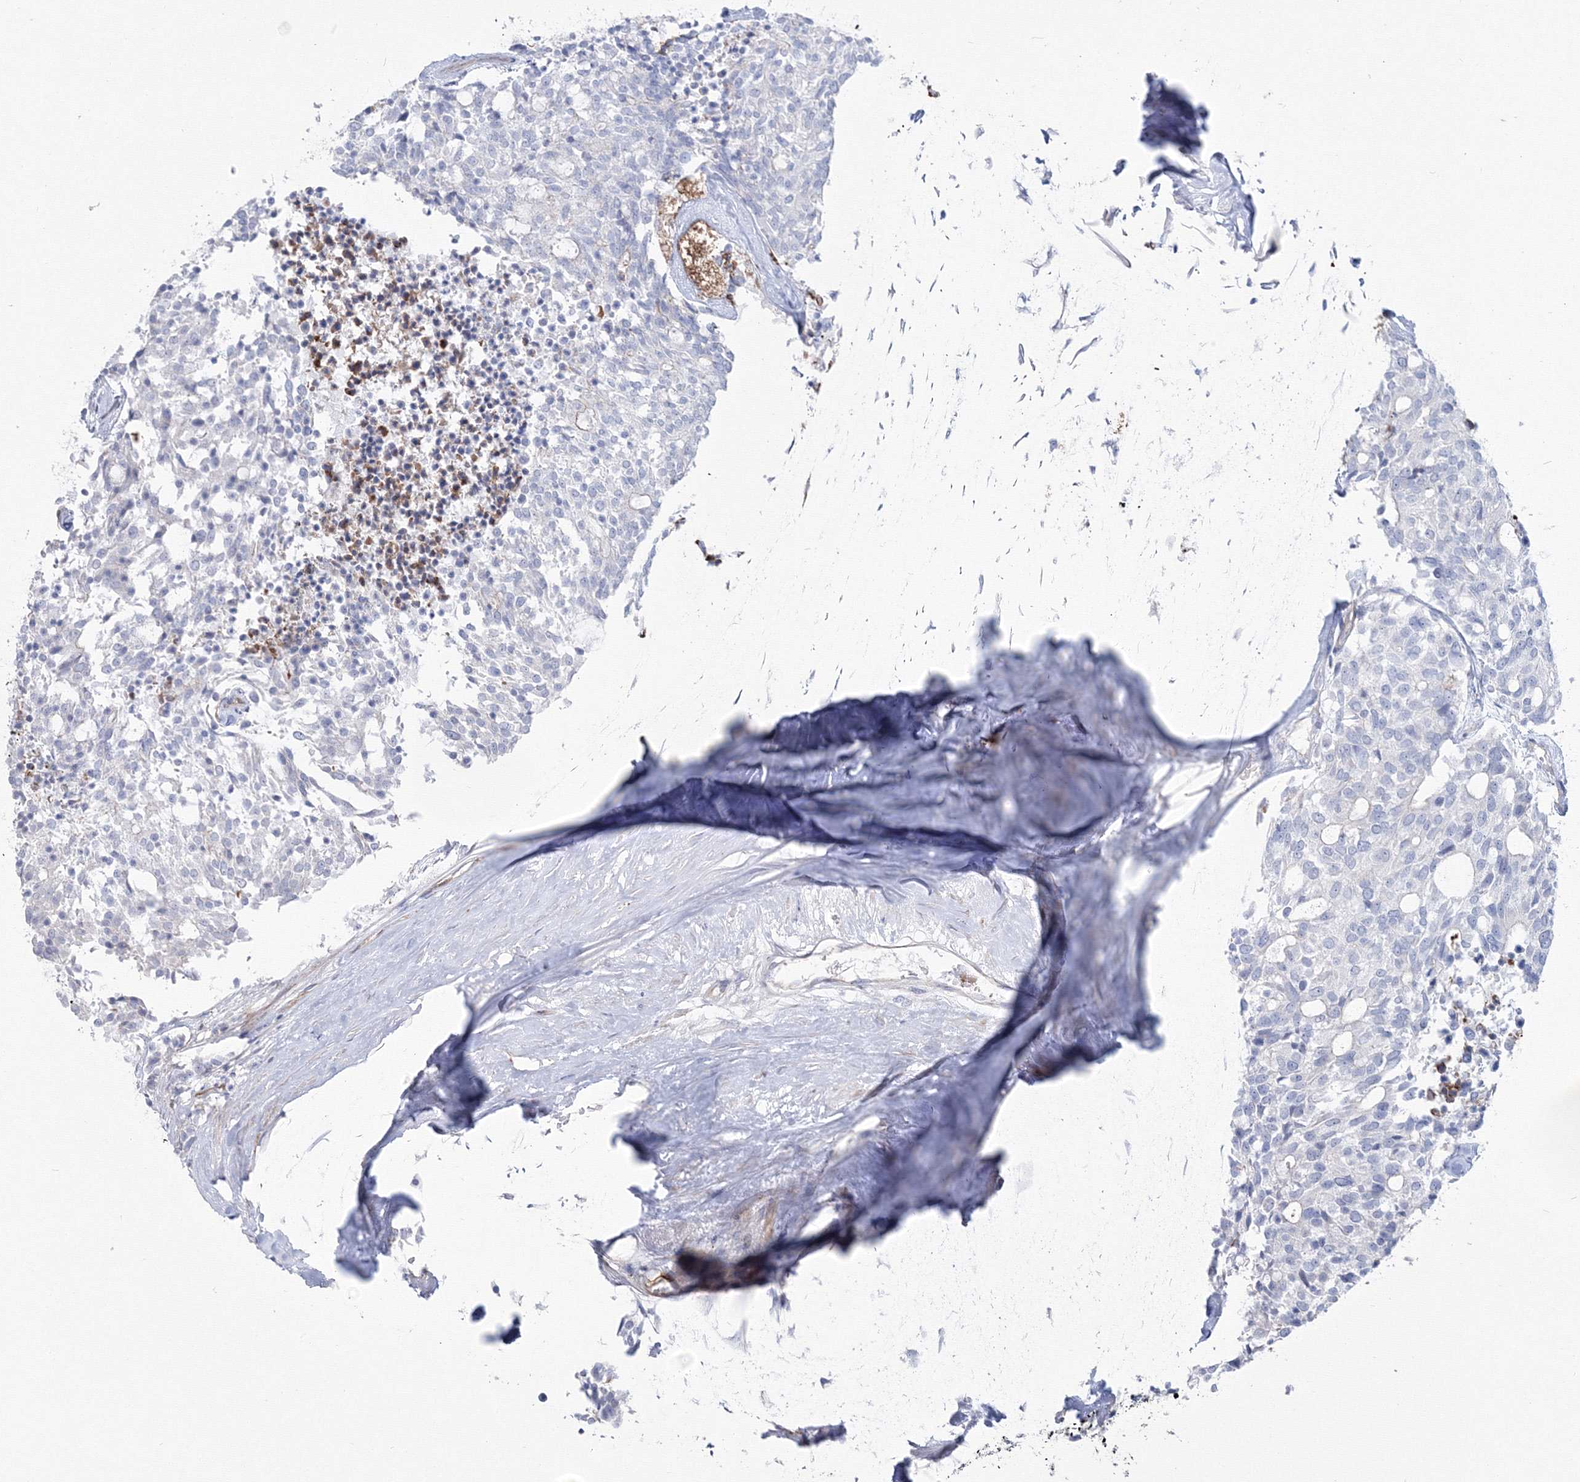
{"staining": {"intensity": "negative", "quantity": "none", "location": "none"}, "tissue": "carcinoid", "cell_type": "Tumor cells", "image_type": "cancer", "snomed": [{"axis": "morphology", "description": "Carcinoid, malignant, NOS"}, {"axis": "topography", "description": "Pancreas"}], "caption": "Immunohistochemical staining of malignant carcinoid shows no significant staining in tumor cells.", "gene": "HYAL2", "patient": {"sex": "female", "age": 54}}